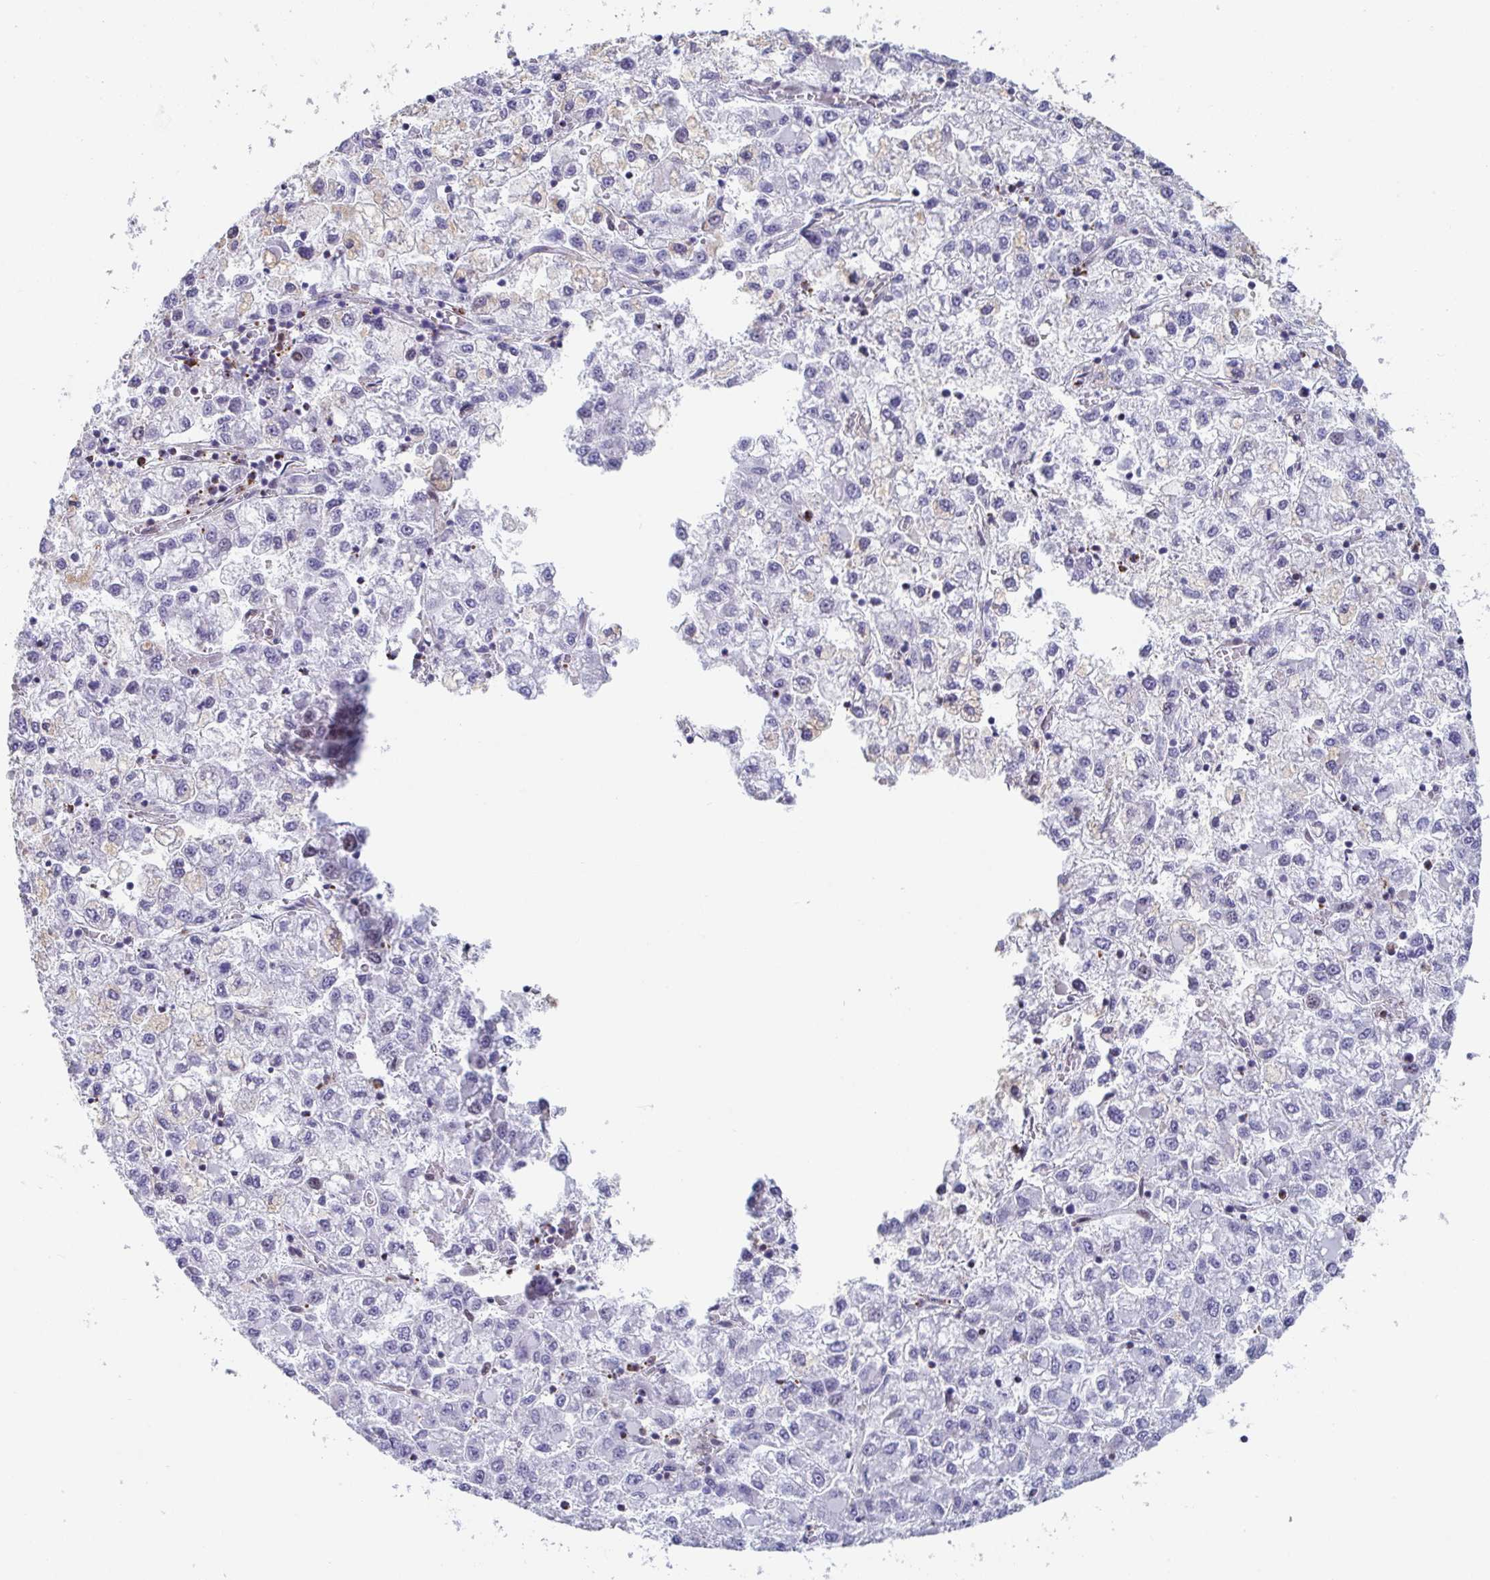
{"staining": {"intensity": "negative", "quantity": "none", "location": "none"}, "tissue": "liver cancer", "cell_type": "Tumor cells", "image_type": "cancer", "snomed": [{"axis": "morphology", "description": "Carcinoma, Hepatocellular, NOS"}, {"axis": "topography", "description": "Liver"}], "caption": "High power microscopy photomicrograph of an IHC image of liver cancer (hepatocellular carcinoma), revealing no significant positivity in tumor cells.", "gene": "WDR72", "patient": {"sex": "male", "age": 40}}